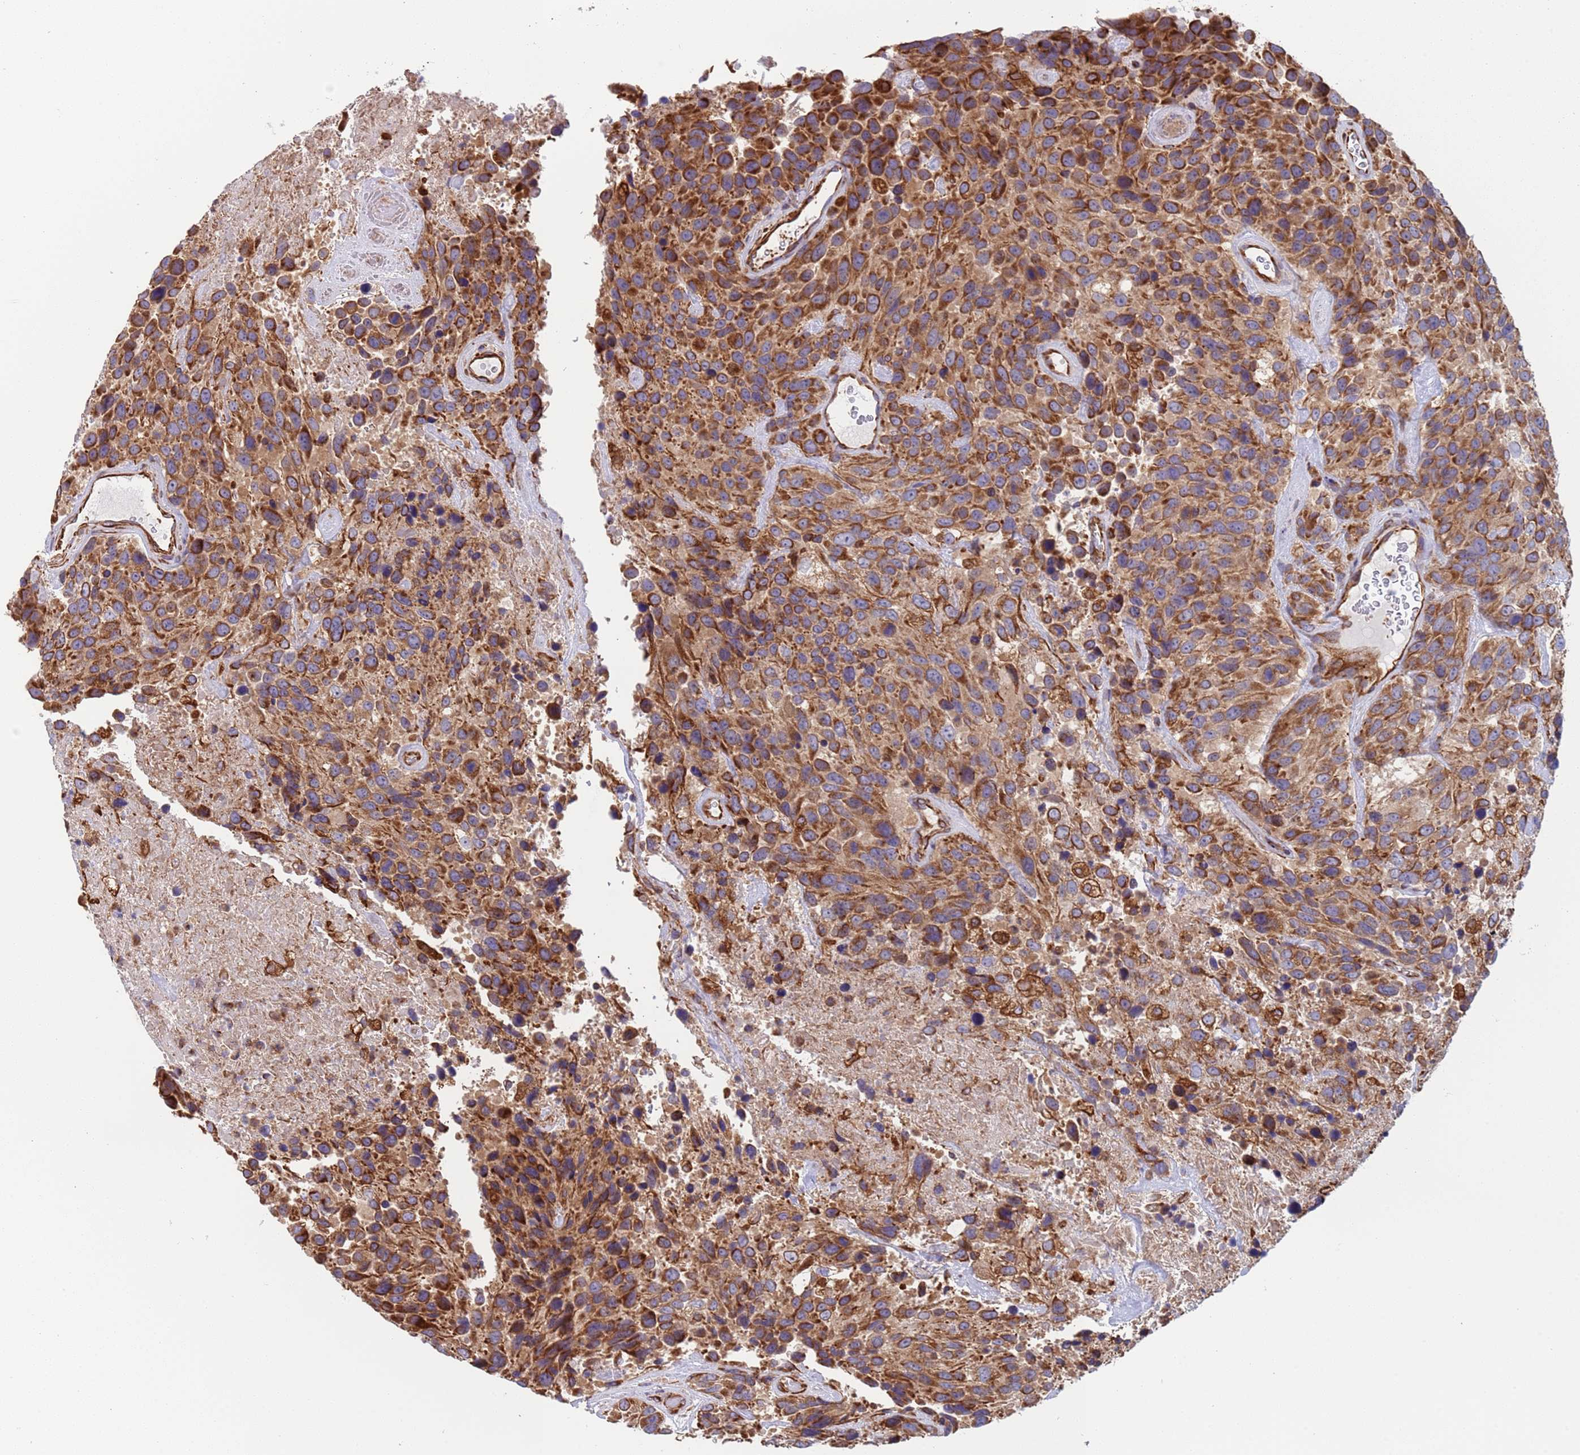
{"staining": {"intensity": "strong", "quantity": ">75%", "location": "cytoplasmic/membranous"}, "tissue": "urothelial cancer", "cell_type": "Tumor cells", "image_type": "cancer", "snomed": [{"axis": "morphology", "description": "Urothelial carcinoma, High grade"}, {"axis": "topography", "description": "Urinary bladder"}], "caption": "Immunohistochemical staining of human urothelial cancer shows high levels of strong cytoplasmic/membranous protein staining in approximately >75% of tumor cells. Nuclei are stained in blue.", "gene": "NUDT12", "patient": {"sex": "female", "age": 70}}